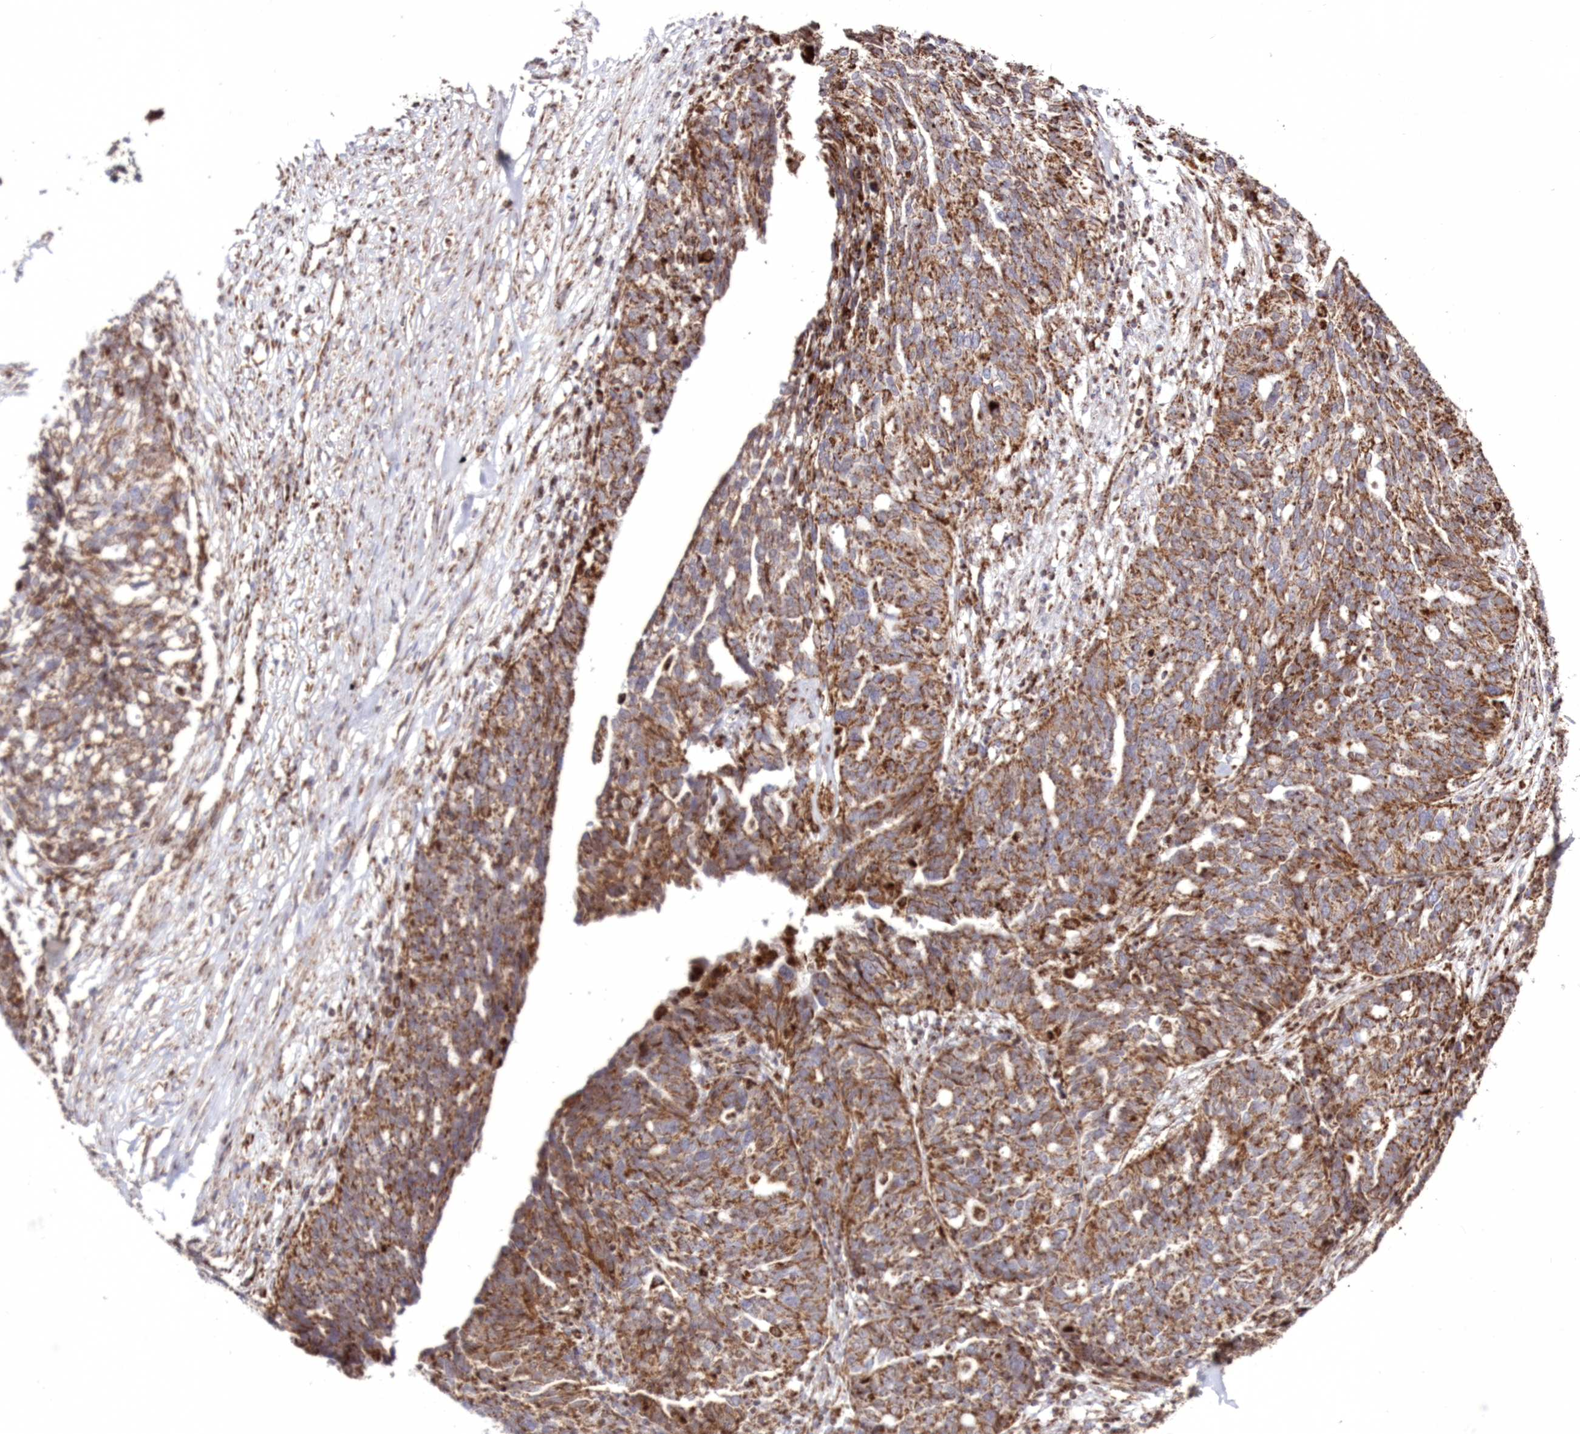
{"staining": {"intensity": "moderate", "quantity": ">75%", "location": "cytoplasmic/membranous"}, "tissue": "ovarian cancer", "cell_type": "Tumor cells", "image_type": "cancer", "snomed": [{"axis": "morphology", "description": "Cystadenocarcinoma, serous, NOS"}, {"axis": "topography", "description": "Ovary"}], "caption": "Protein expression analysis of serous cystadenocarcinoma (ovarian) demonstrates moderate cytoplasmic/membranous expression in about >75% of tumor cells.", "gene": "HADHB", "patient": {"sex": "female", "age": 59}}